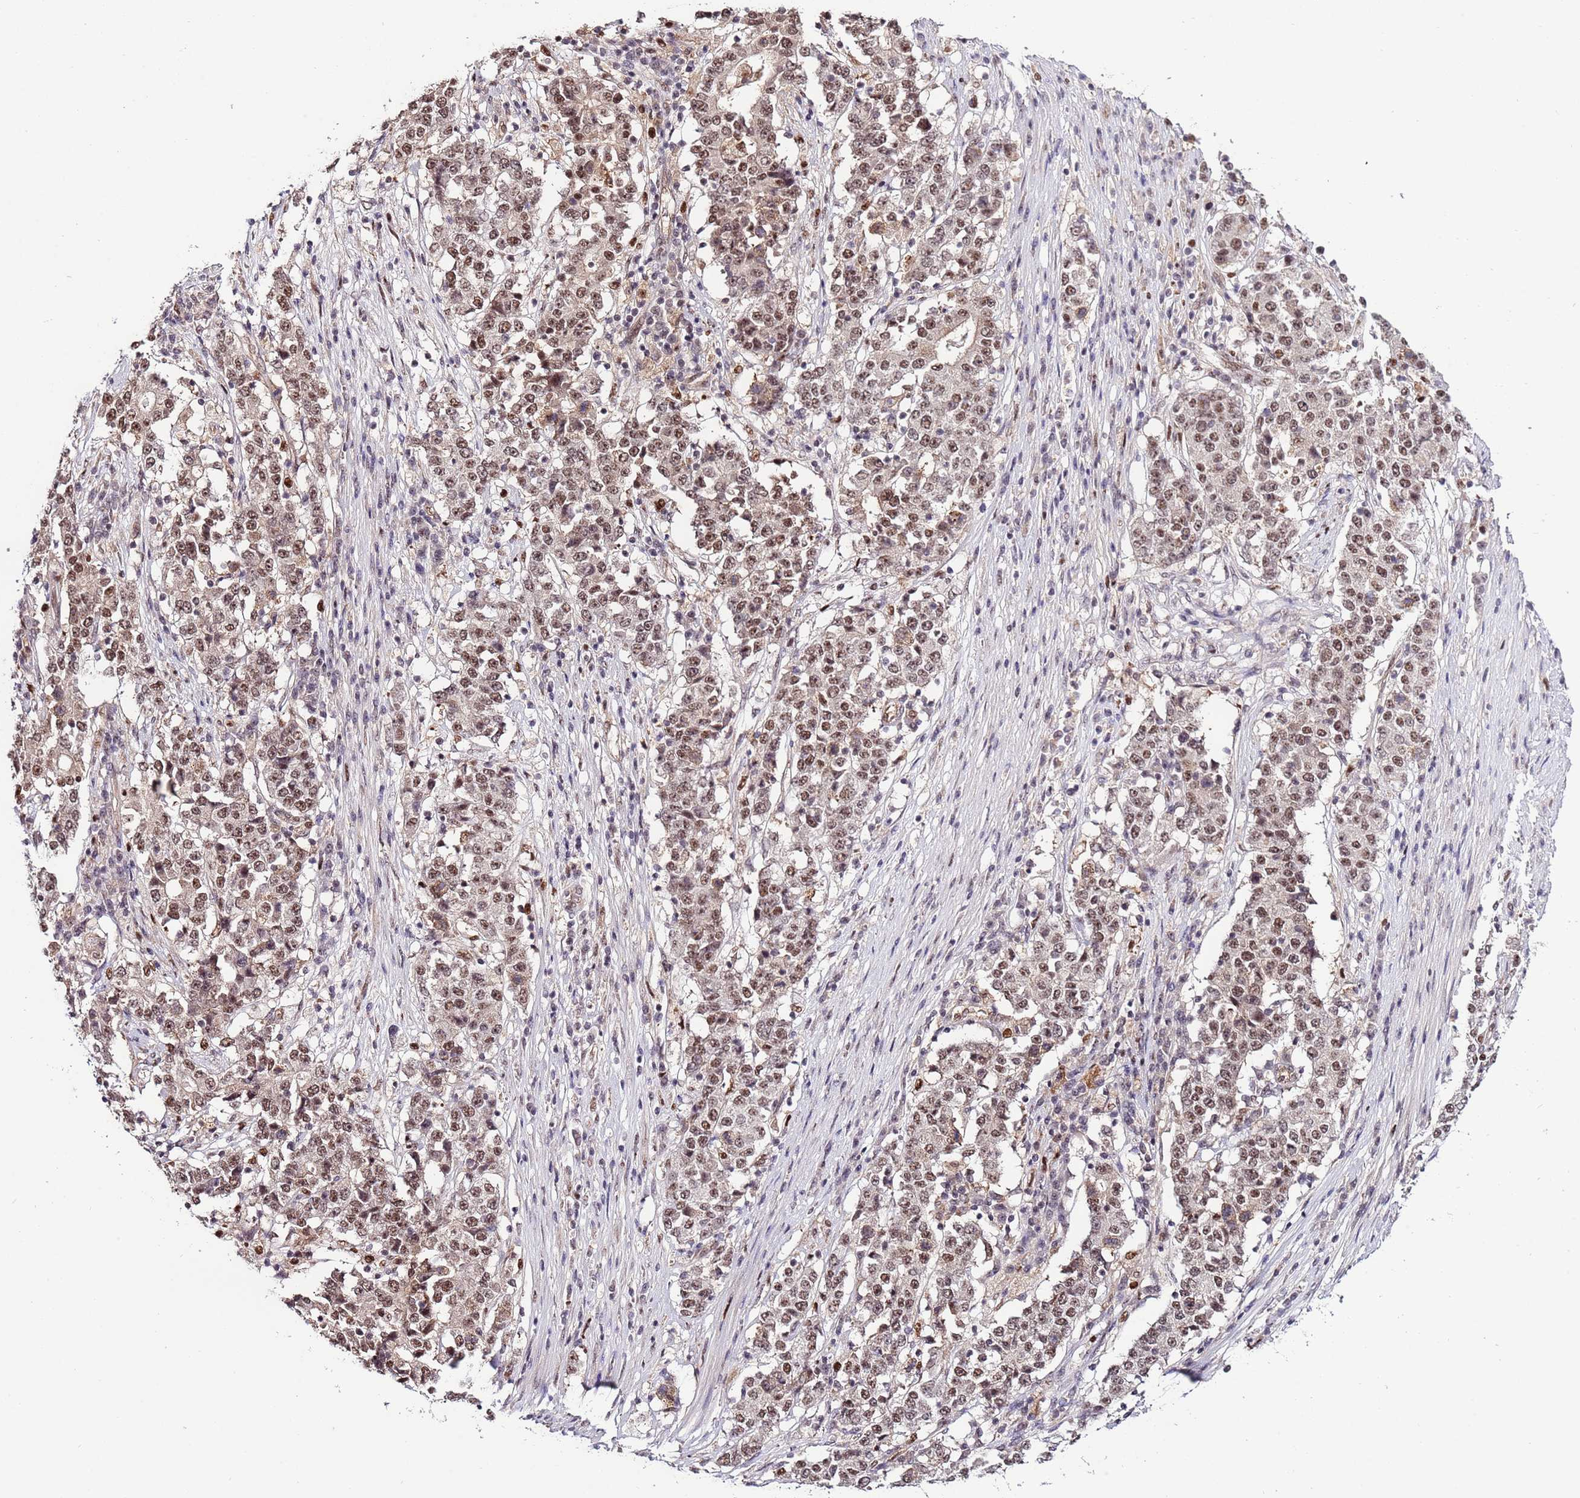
{"staining": {"intensity": "moderate", "quantity": ">75%", "location": "nuclear"}, "tissue": "stomach cancer", "cell_type": "Tumor cells", "image_type": "cancer", "snomed": [{"axis": "morphology", "description": "Adenocarcinoma, NOS"}, {"axis": "topography", "description": "Stomach"}], "caption": "Human adenocarcinoma (stomach) stained for a protein (brown) exhibits moderate nuclear positive staining in approximately >75% of tumor cells.", "gene": "PRPF6", "patient": {"sex": "male", "age": 59}}